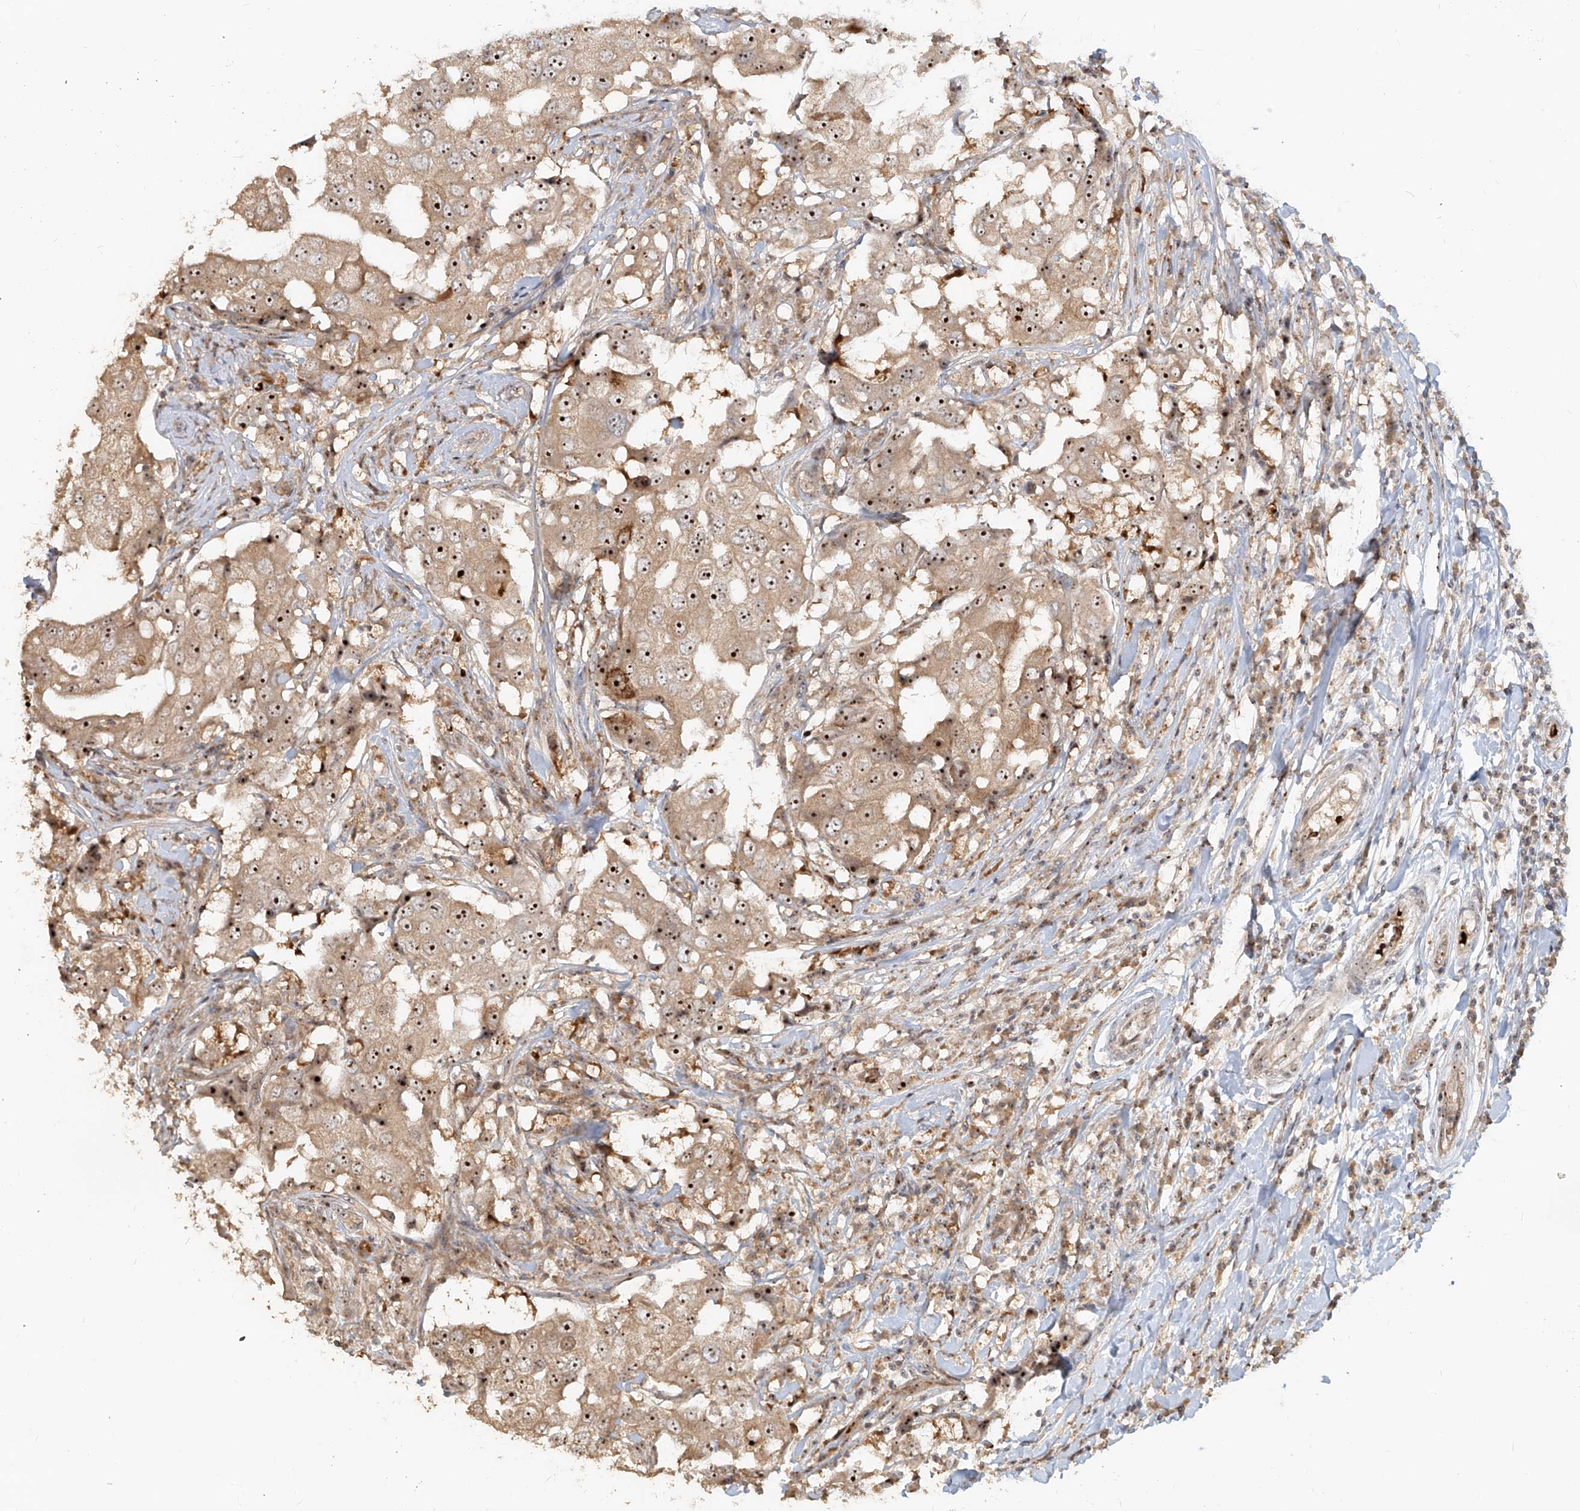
{"staining": {"intensity": "strong", "quantity": ">75%", "location": "nuclear"}, "tissue": "breast cancer", "cell_type": "Tumor cells", "image_type": "cancer", "snomed": [{"axis": "morphology", "description": "Duct carcinoma"}, {"axis": "topography", "description": "Breast"}], "caption": "Immunohistochemistry (IHC) of breast cancer (invasive ductal carcinoma) exhibits high levels of strong nuclear staining in approximately >75% of tumor cells.", "gene": "BYSL", "patient": {"sex": "female", "age": 27}}